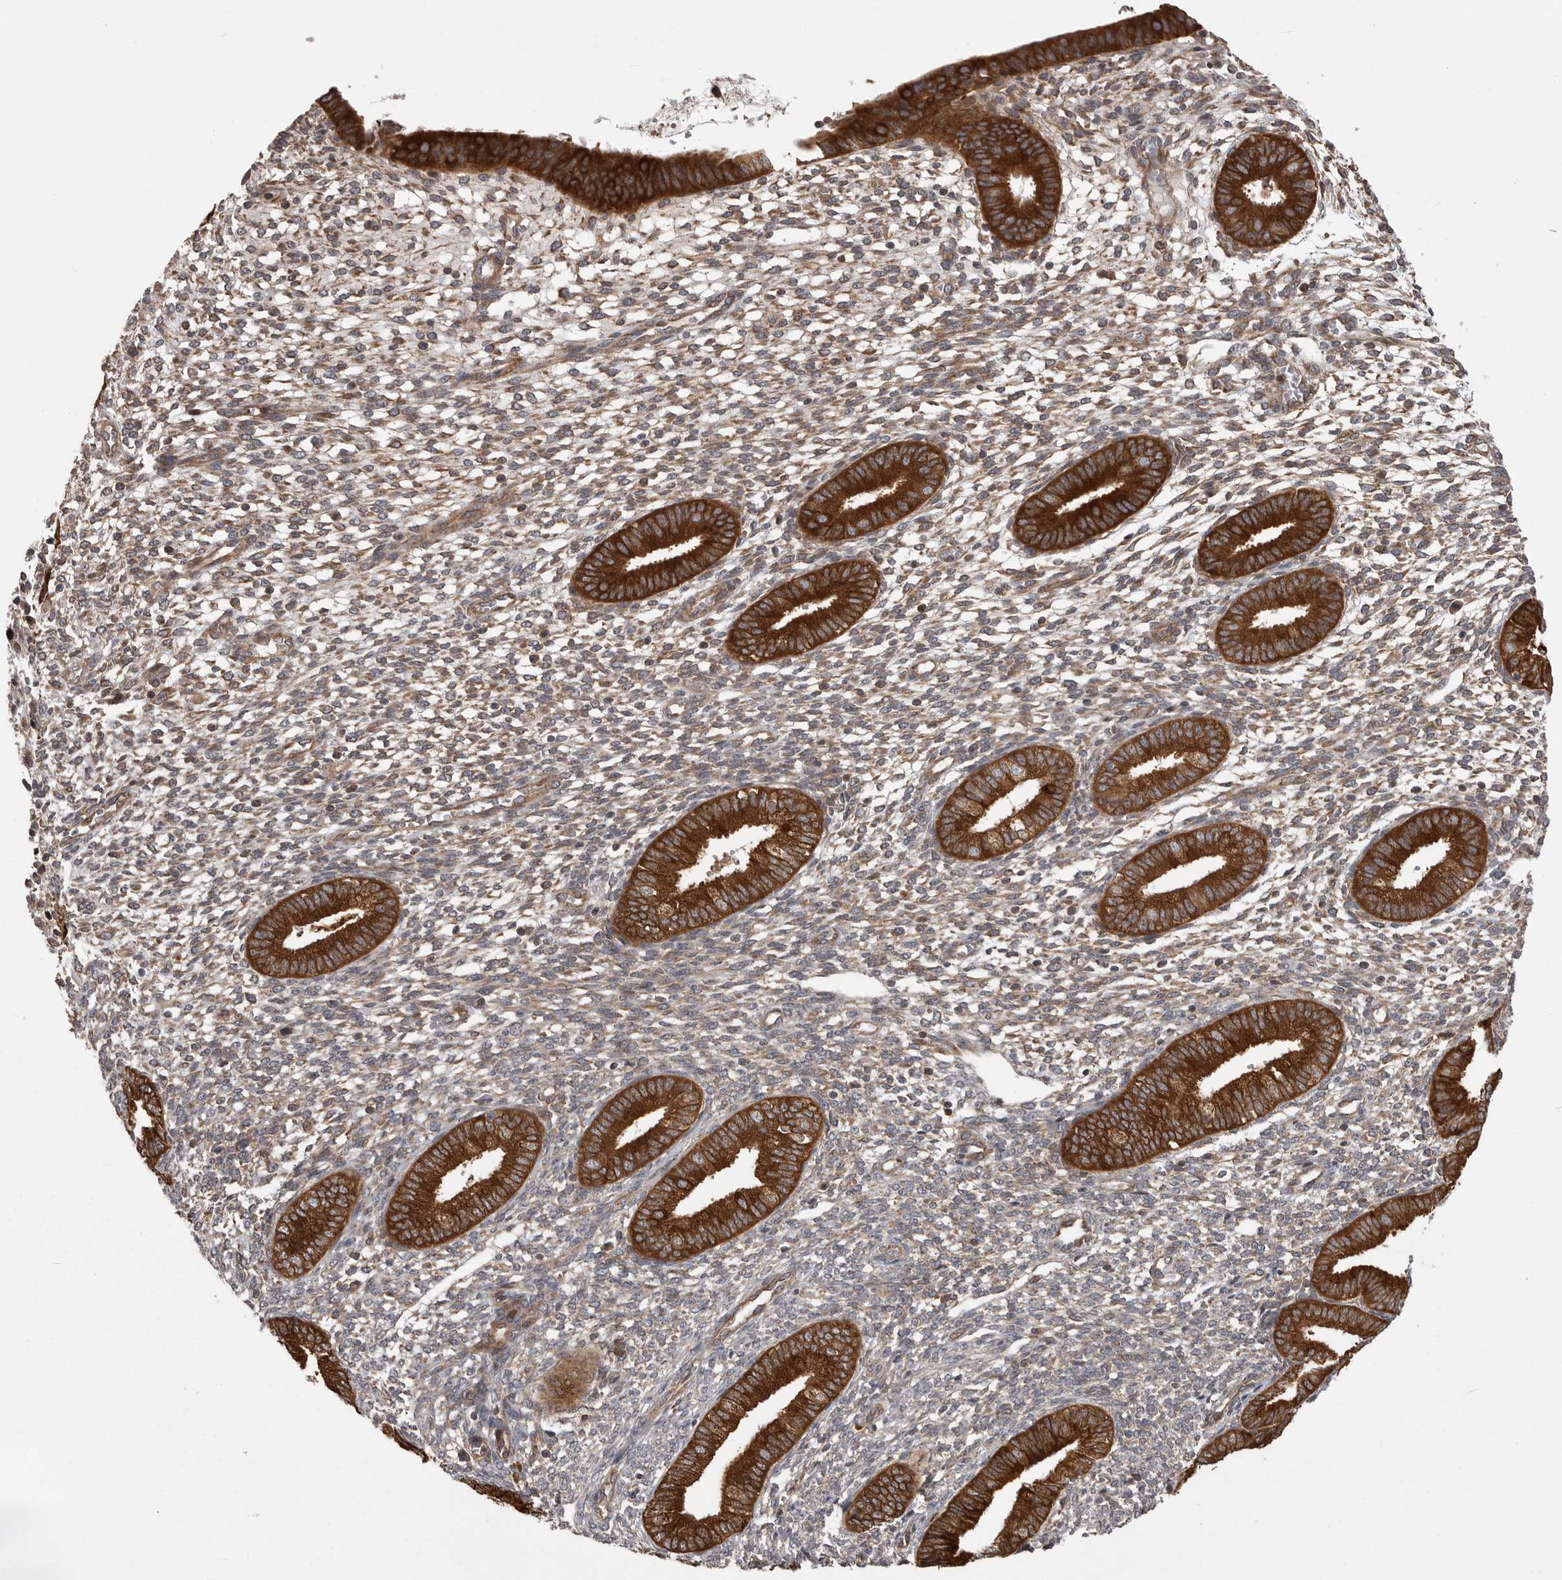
{"staining": {"intensity": "moderate", "quantity": "<25%", "location": "cytoplasmic/membranous"}, "tissue": "endometrium", "cell_type": "Cells in endometrial stroma", "image_type": "normal", "snomed": [{"axis": "morphology", "description": "Normal tissue, NOS"}, {"axis": "topography", "description": "Endometrium"}], "caption": "Moderate cytoplasmic/membranous protein staining is appreciated in approximately <25% of cells in endometrial stroma in endometrium. The protein of interest is shown in brown color, while the nuclei are stained blue.", "gene": "OXR1", "patient": {"sex": "female", "age": 46}}